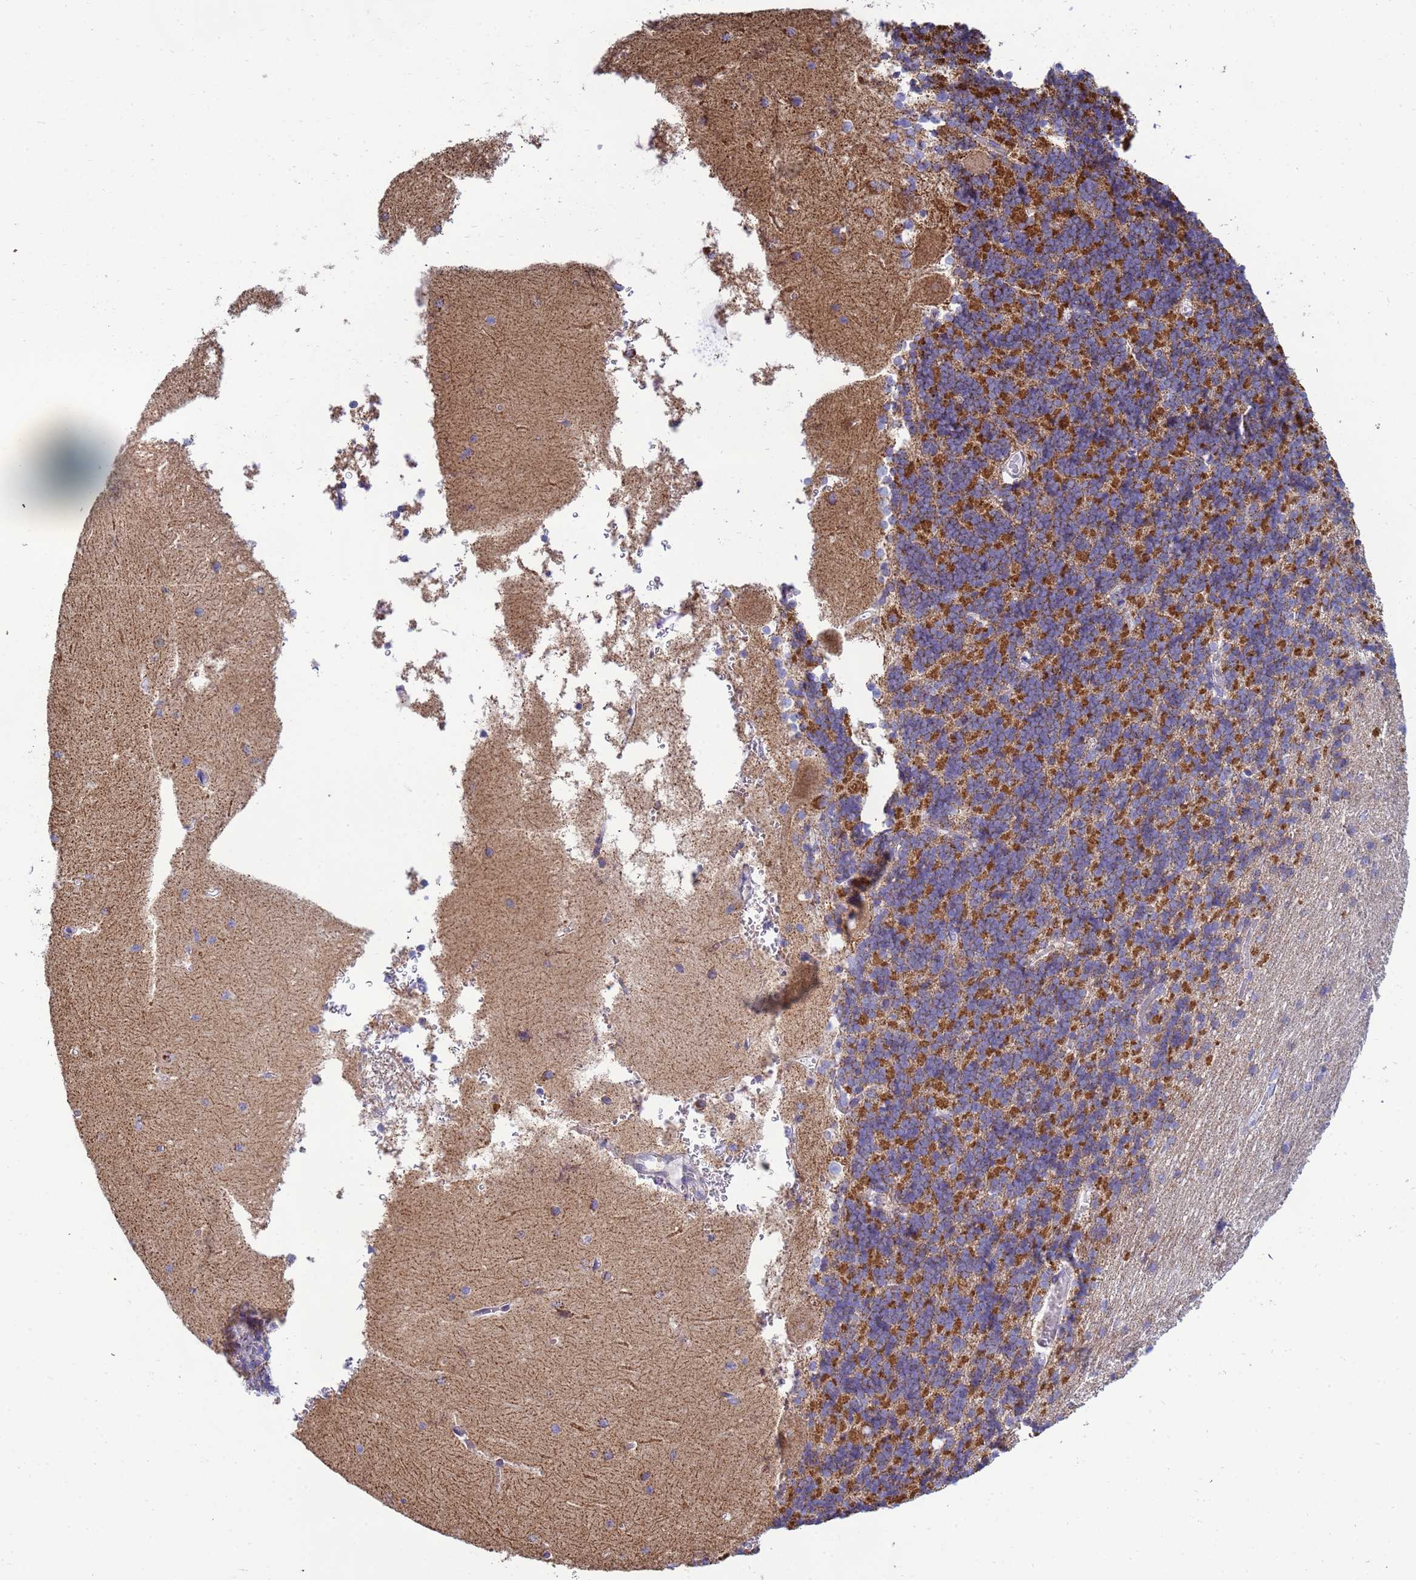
{"staining": {"intensity": "strong", "quantity": "25%-75%", "location": "cytoplasmic/membranous"}, "tissue": "cerebellum", "cell_type": "Cells in granular layer", "image_type": "normal", "snomed": [{"axis": "morphology", "description": "Normal tissue, NOS"}, {"axis": "topography", "description": "Cerebellum"}], "caption": "Strong cytoplasmic/membranous protein staining is seen in about 25%-75% of cells in granular layer in cerebellum. (DAB (3,3'-diaminobenzidine) IHC, brown staining for protein, blue staining for nuclei).", "gene": "COQ4", "patient": {"sex": "male", "age": 37}}